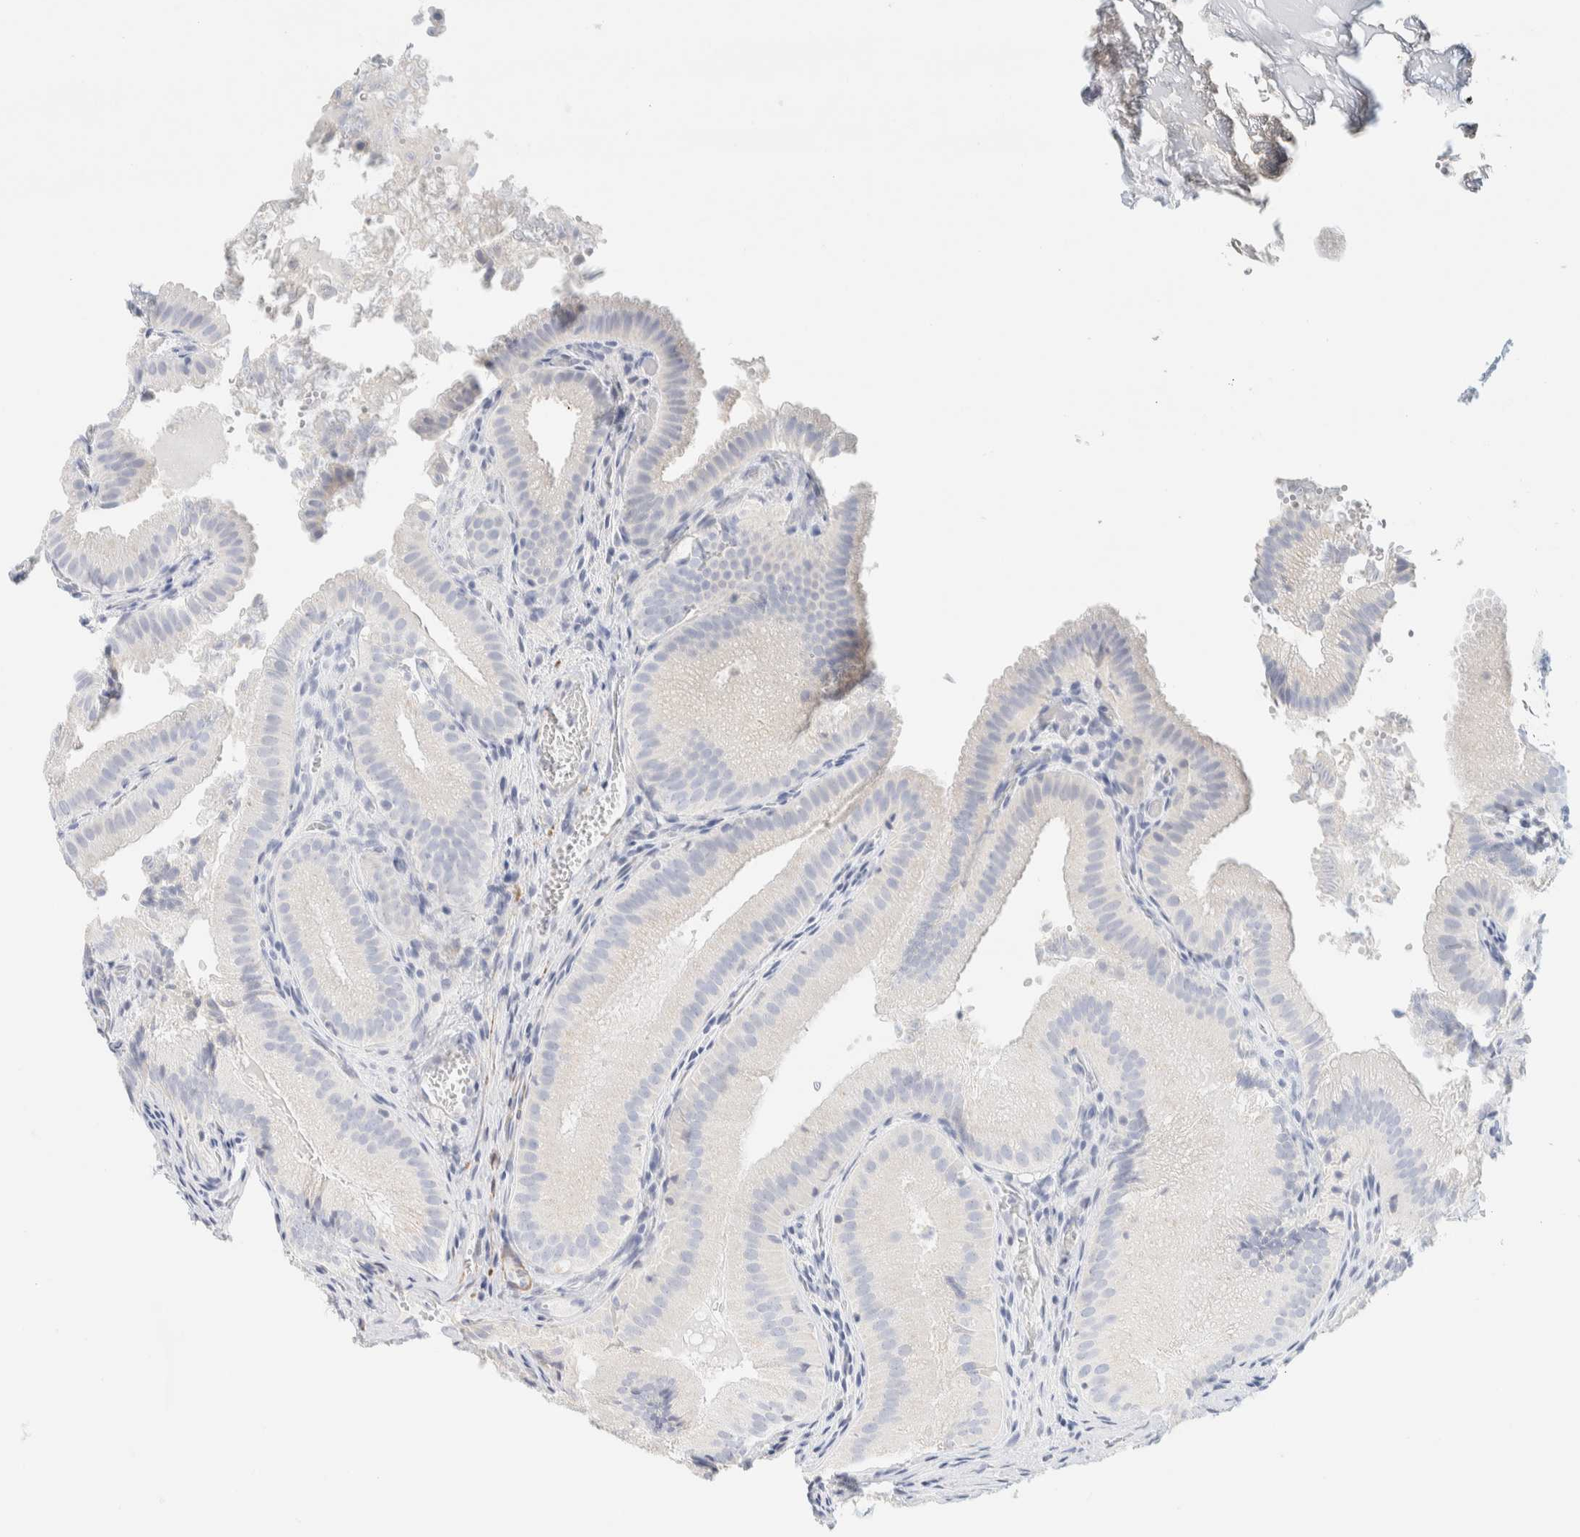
{"staining": {"intensity": "negative", "quantity": "none", "location": "none"}, "tissue": "gallbladder", "cell_type": "Glandular cells", "image_type": "normal", "snomed": [{"axis": "morphology", "description": "Normal tissue, NOS"}, {"axis": "topography", "description": "Gallbladder"}], "caption": "Benign gallbladder was stained to show a protein in brown. There is no significant positivity in glandular cells. Nuclei are stained in blue.", "gene": "AFMID", "patient": {"sex": "female", "age": 30}}